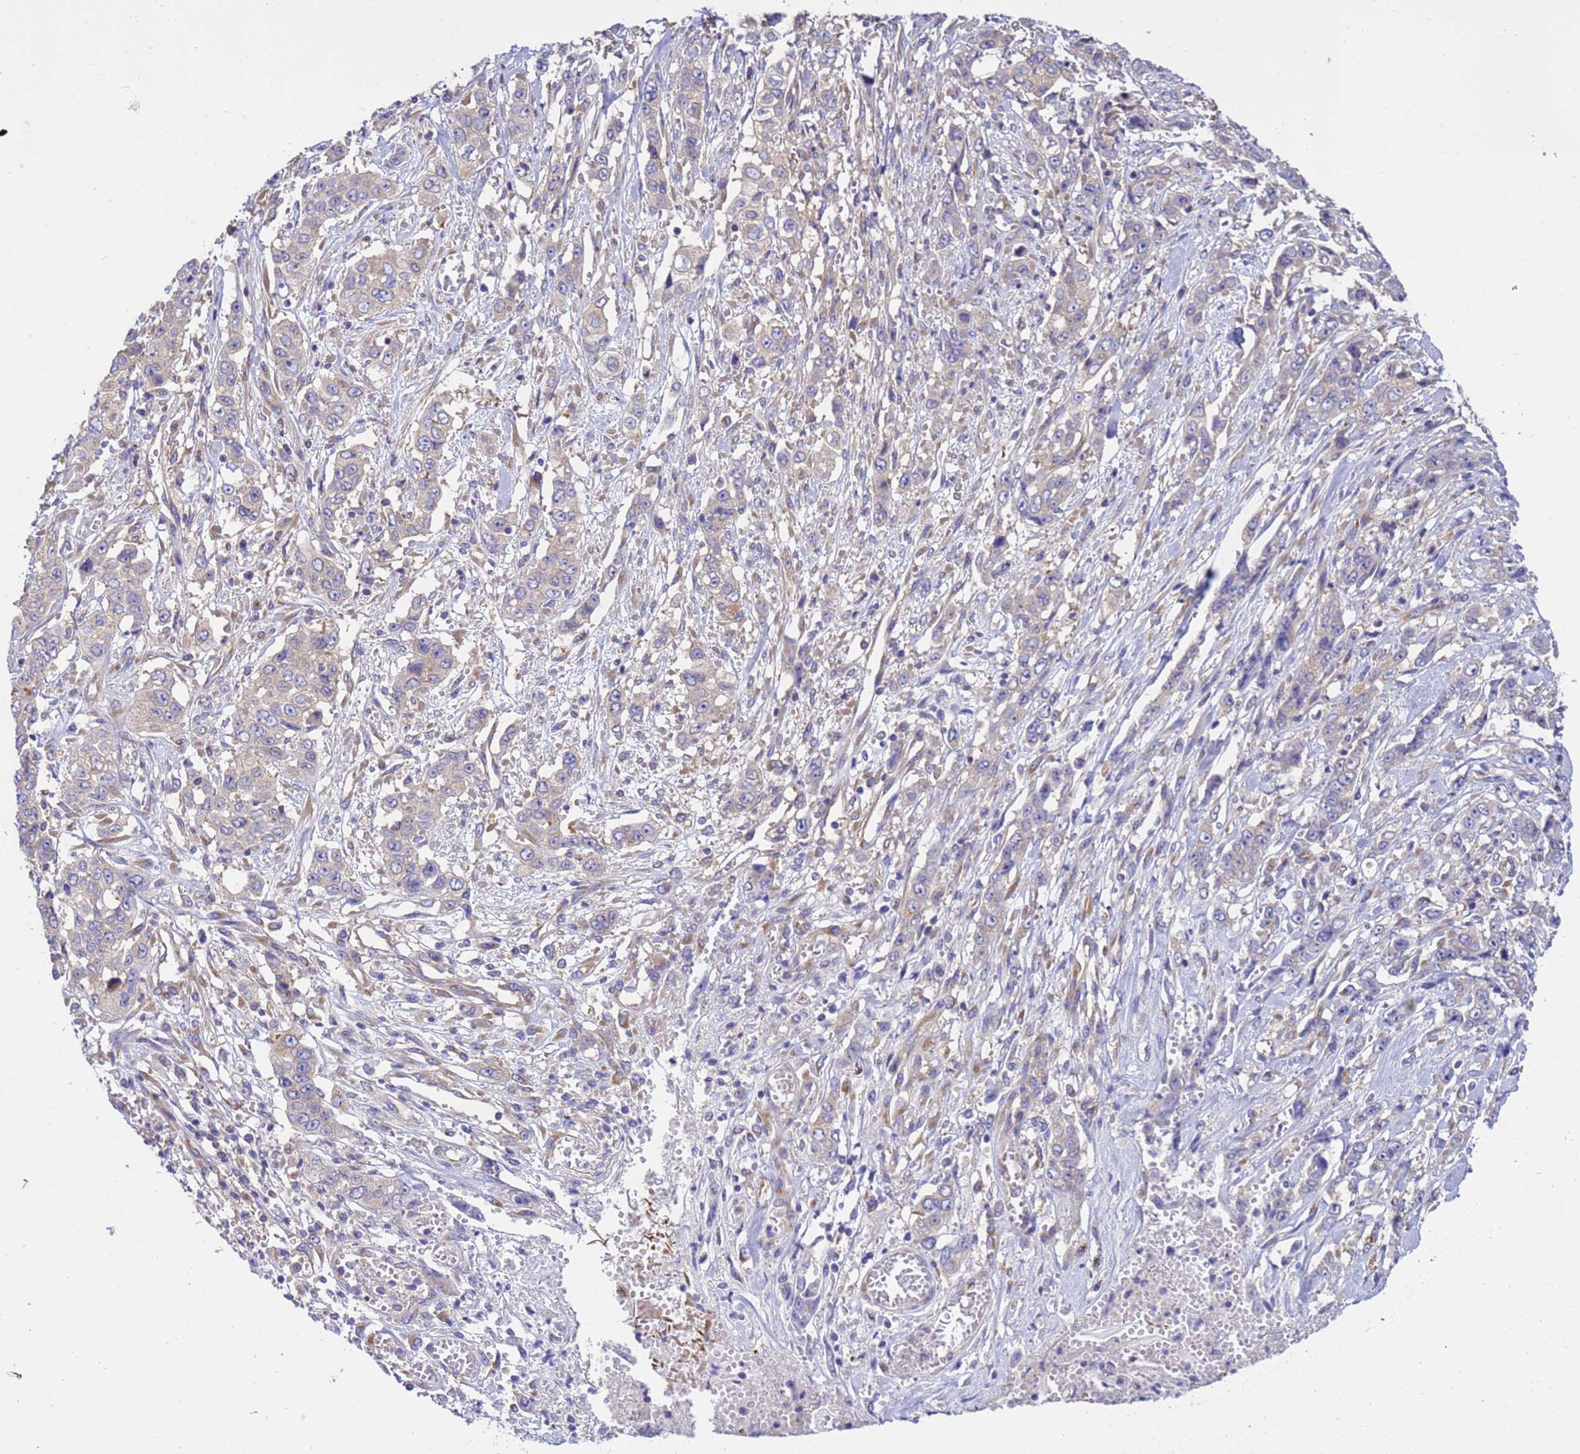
{"staining": {"intensity": "strong", "quantity": "<25%", "location": "cytoplasmic/membranous"}, "tissue": "stomach cancer", "cell_type": "Tumor cells", "image_type": "cancer", "snomed": [{"axis": "morphology", "description": "Normal tissue, NOS"}, {"axis": "morphology", "description": "Adenocarcinoma, NOS"}, {"axis": "topography", "description": "Stomach"}], "caption": "Human stomach cancer stained with a protein marker exhibits strong staining in tumor cells.", "gene": "ANAPC1", "patient": {"sex": "female", "age": 64}}